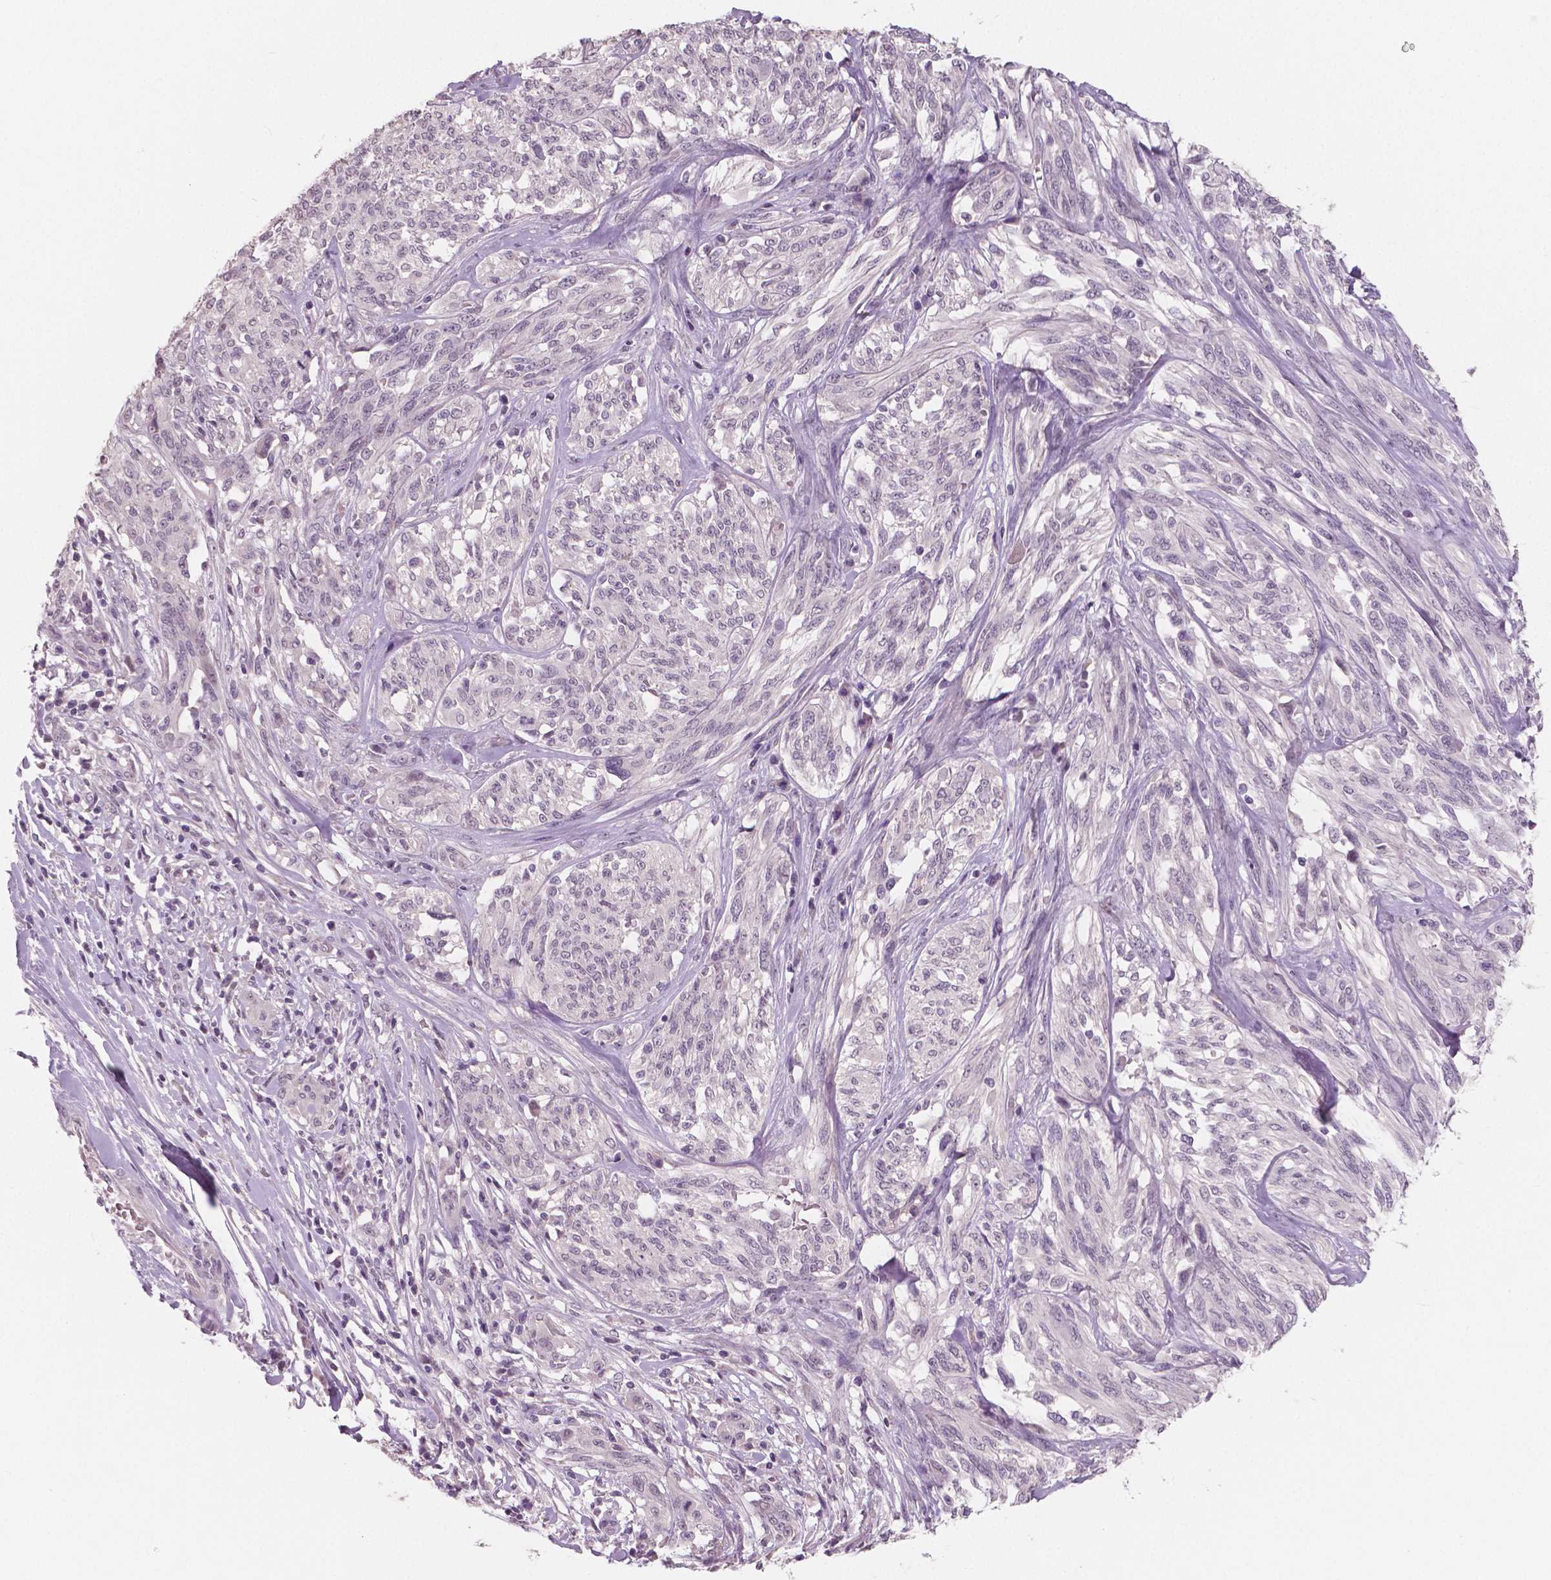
{"staining": {"intensity": "negative", "quantity": "none", "location": "none"}, "tissue": "melanoma", "cell_type": "Tumor cells", "image_type": "cancer", "snomed": [{"axis": "morphology", "description": "Malignant melanoma, NOS"}, {"axis": "topography", "description": "Skin"}], "caption": "A histopathology image of melanoma stained for a protein demonstrates no brown staining in tumor cells.", "gene": "RNASE7", "patient": {"sex": "female", "age": 91}}